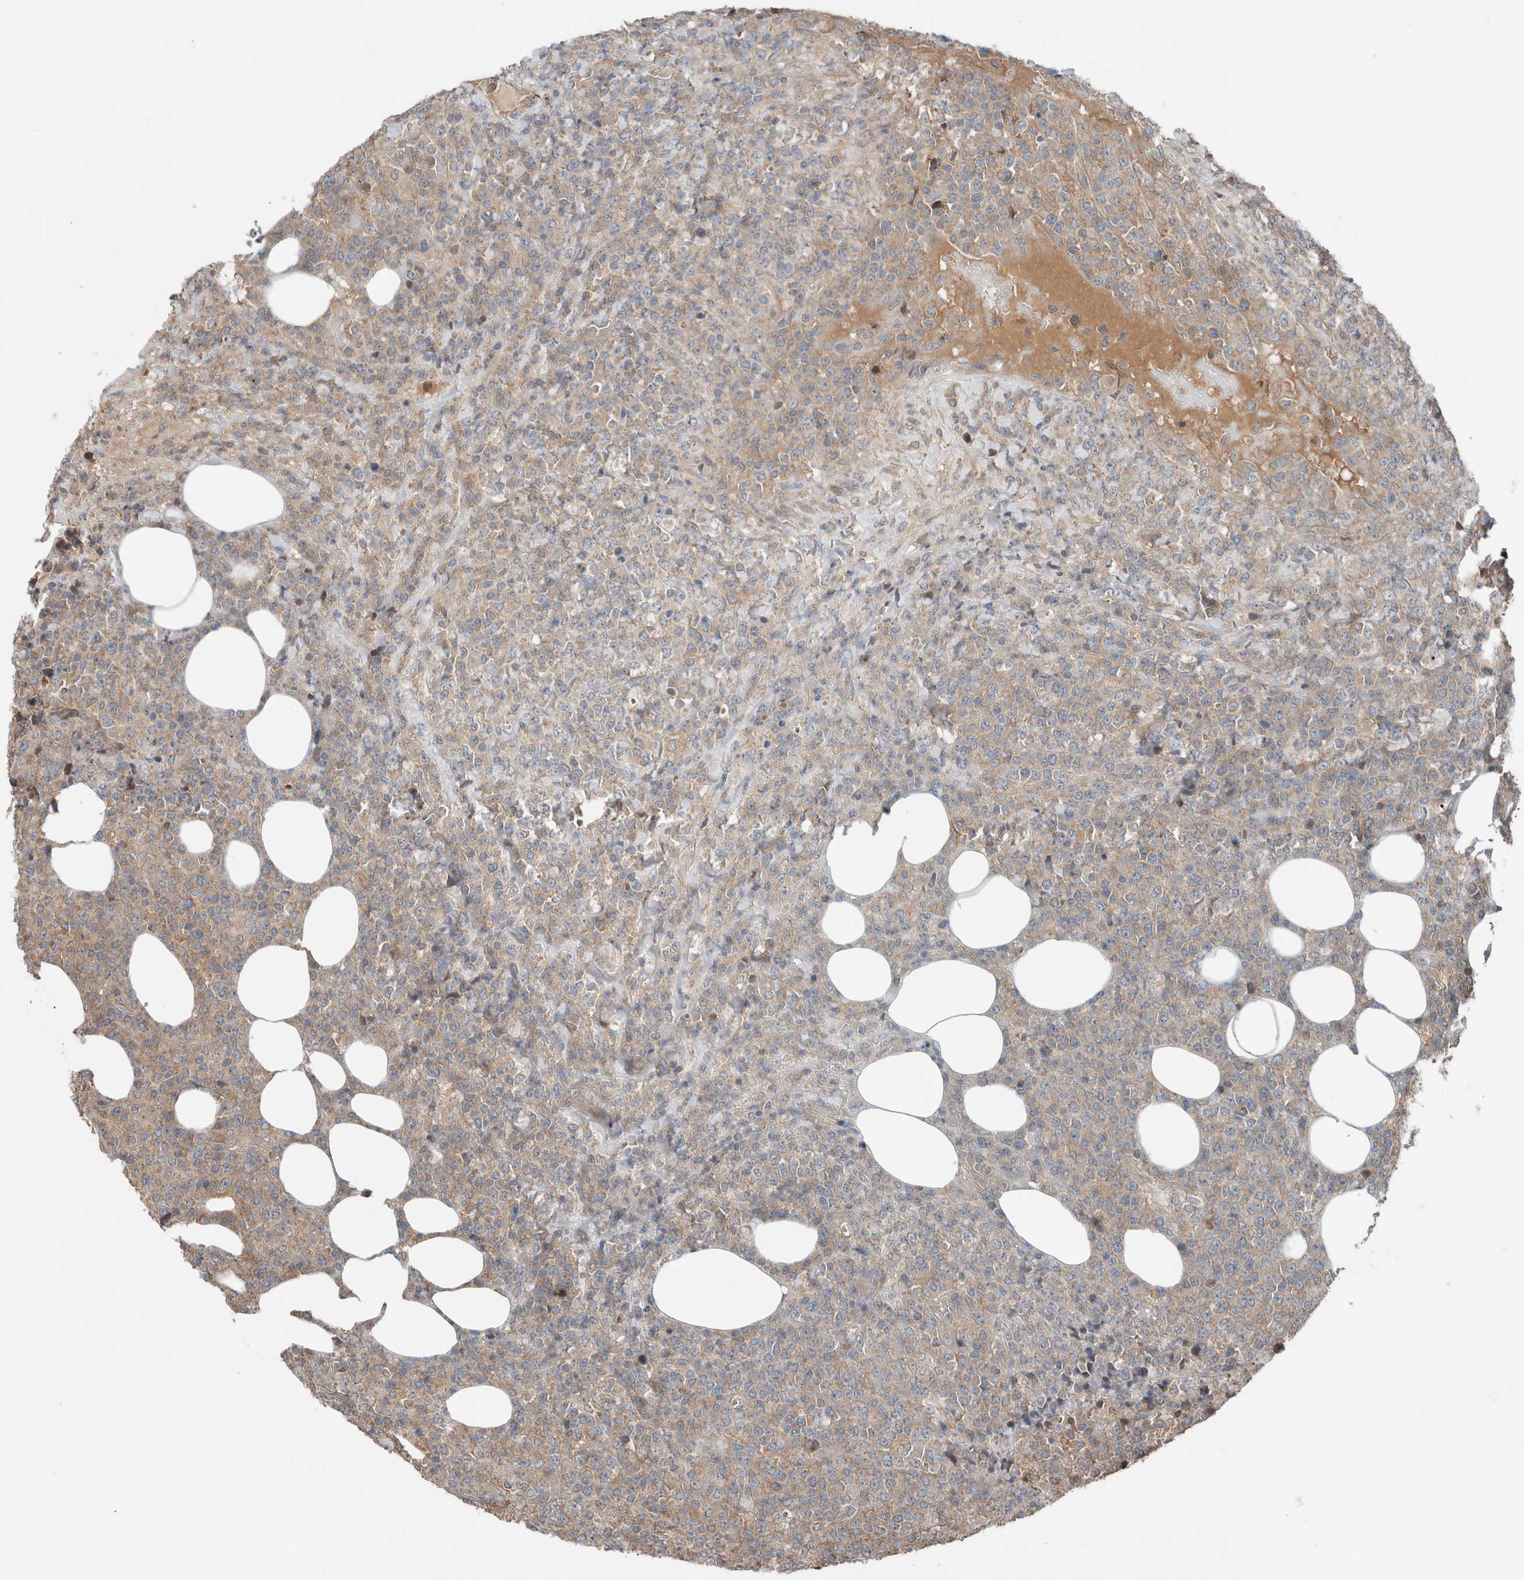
{"staining": {"intensity": "weak", "quantity": "25%-75%", "location": "cytoplasmic/membranous"}, "tissue": "lymphoma", "cell_type": "Tumor cells", "image_type": "cancer", "snomed": [{"axis": "morphology", "description": "Malignant lymphoma, non-Hodgkin's type, High grade"}, {"axis": "topography", "description": "Lymph node"}], "caption": "Tumor cells display low levels of weak cytoplasmic/membranous positivity in approximately 25%-75% of cells in lymphoma.", "gene": "KLK14", "patient": {"sex": "male", "age": 13}}